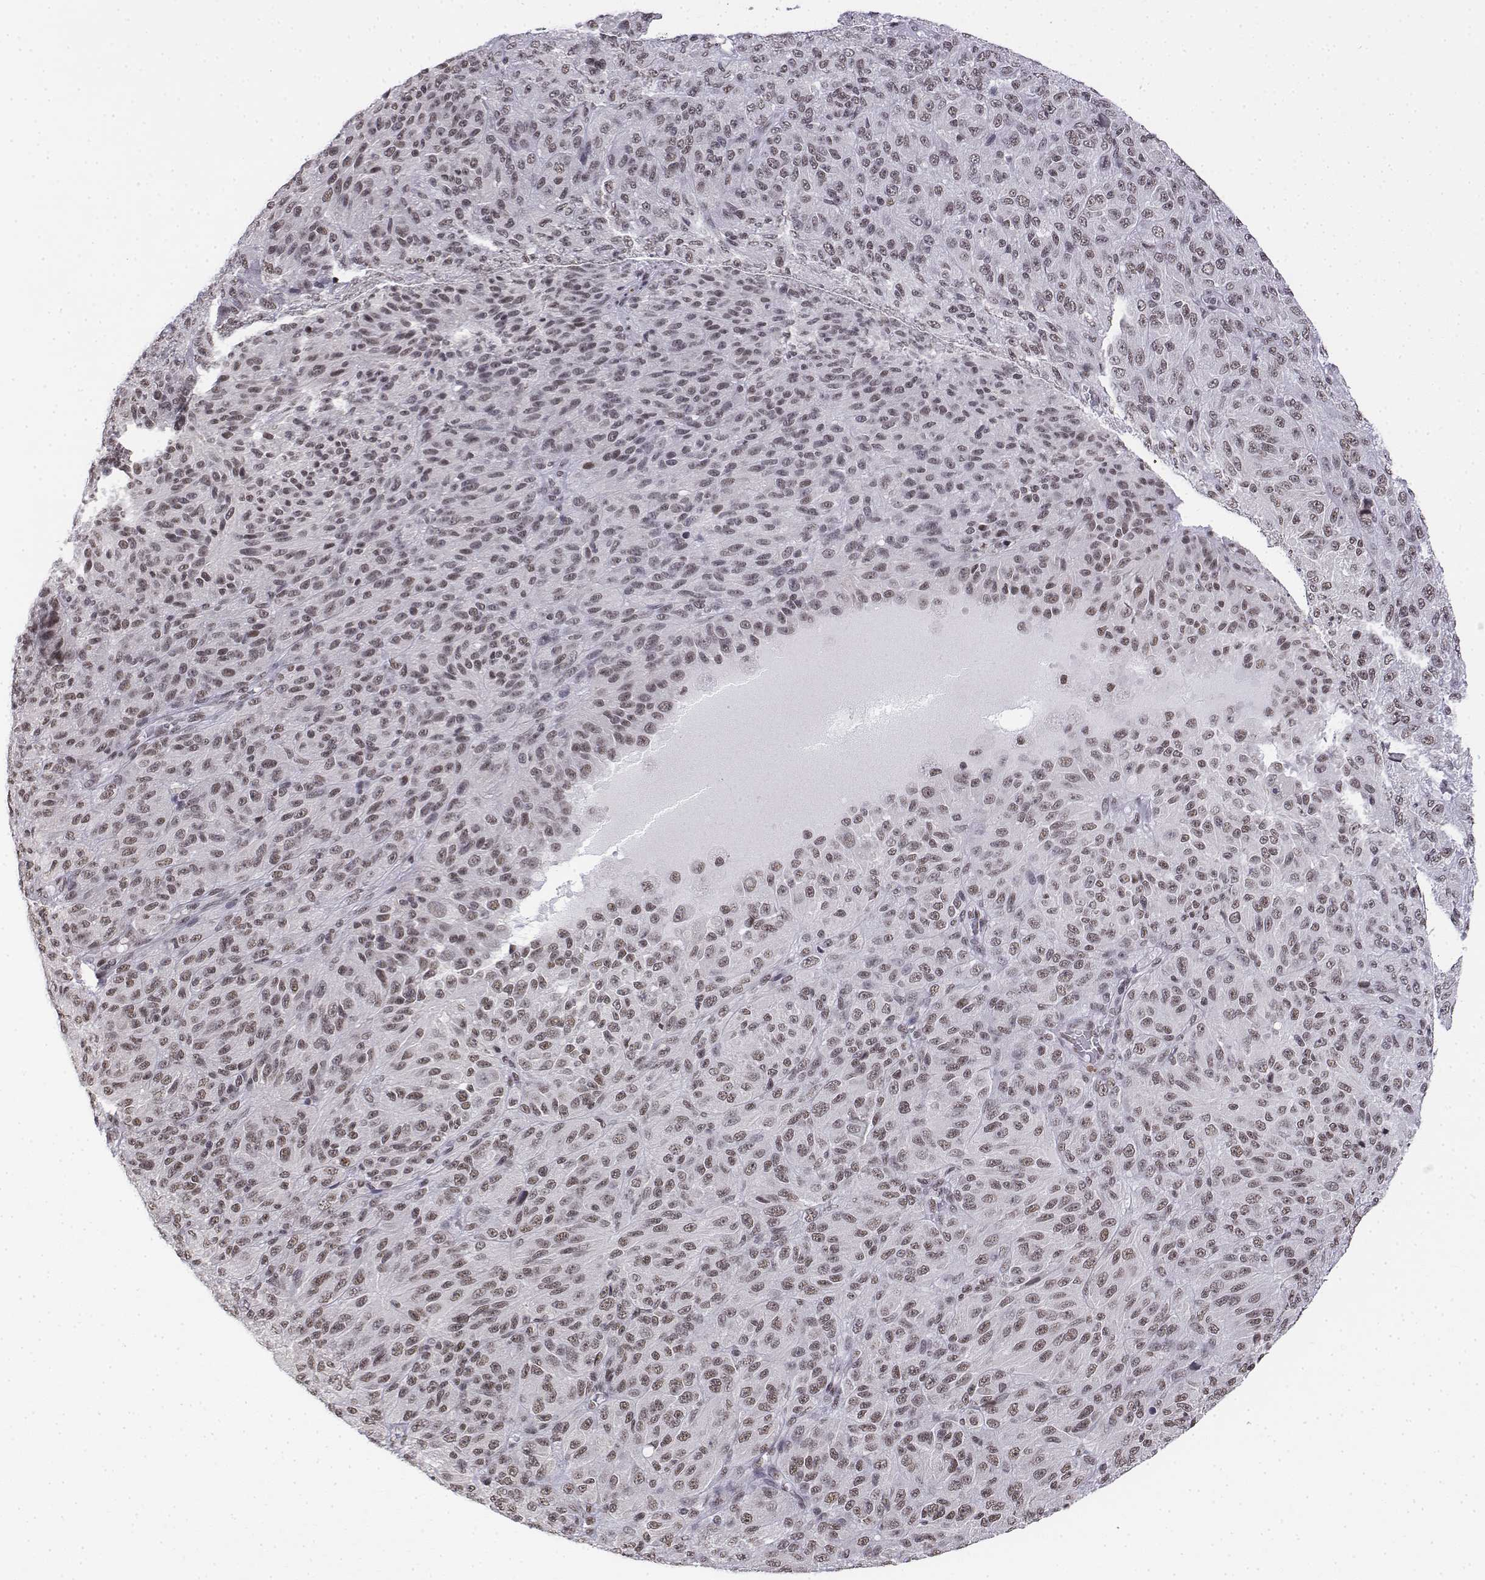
{"staining": {"intensity": "weak", "quantity": ">75%", "location": "nuclear"}, "tissue": "melanoma", "cell_type": "Tumor cells", "image_type": "cancer", "snomed": [{"axis": "morphology", "description": "Malignant melanoma, Metastatic site"}, {"axis": "topography", "description": "Brain"}], "caption": "Weak nuclear expression for a protein is appreciated in about >75% of tumor cells of melanoma using immunohistochemistry (IHC).", "gene": "SETD1A", "patient": {"sex": "female", "age": 56}}